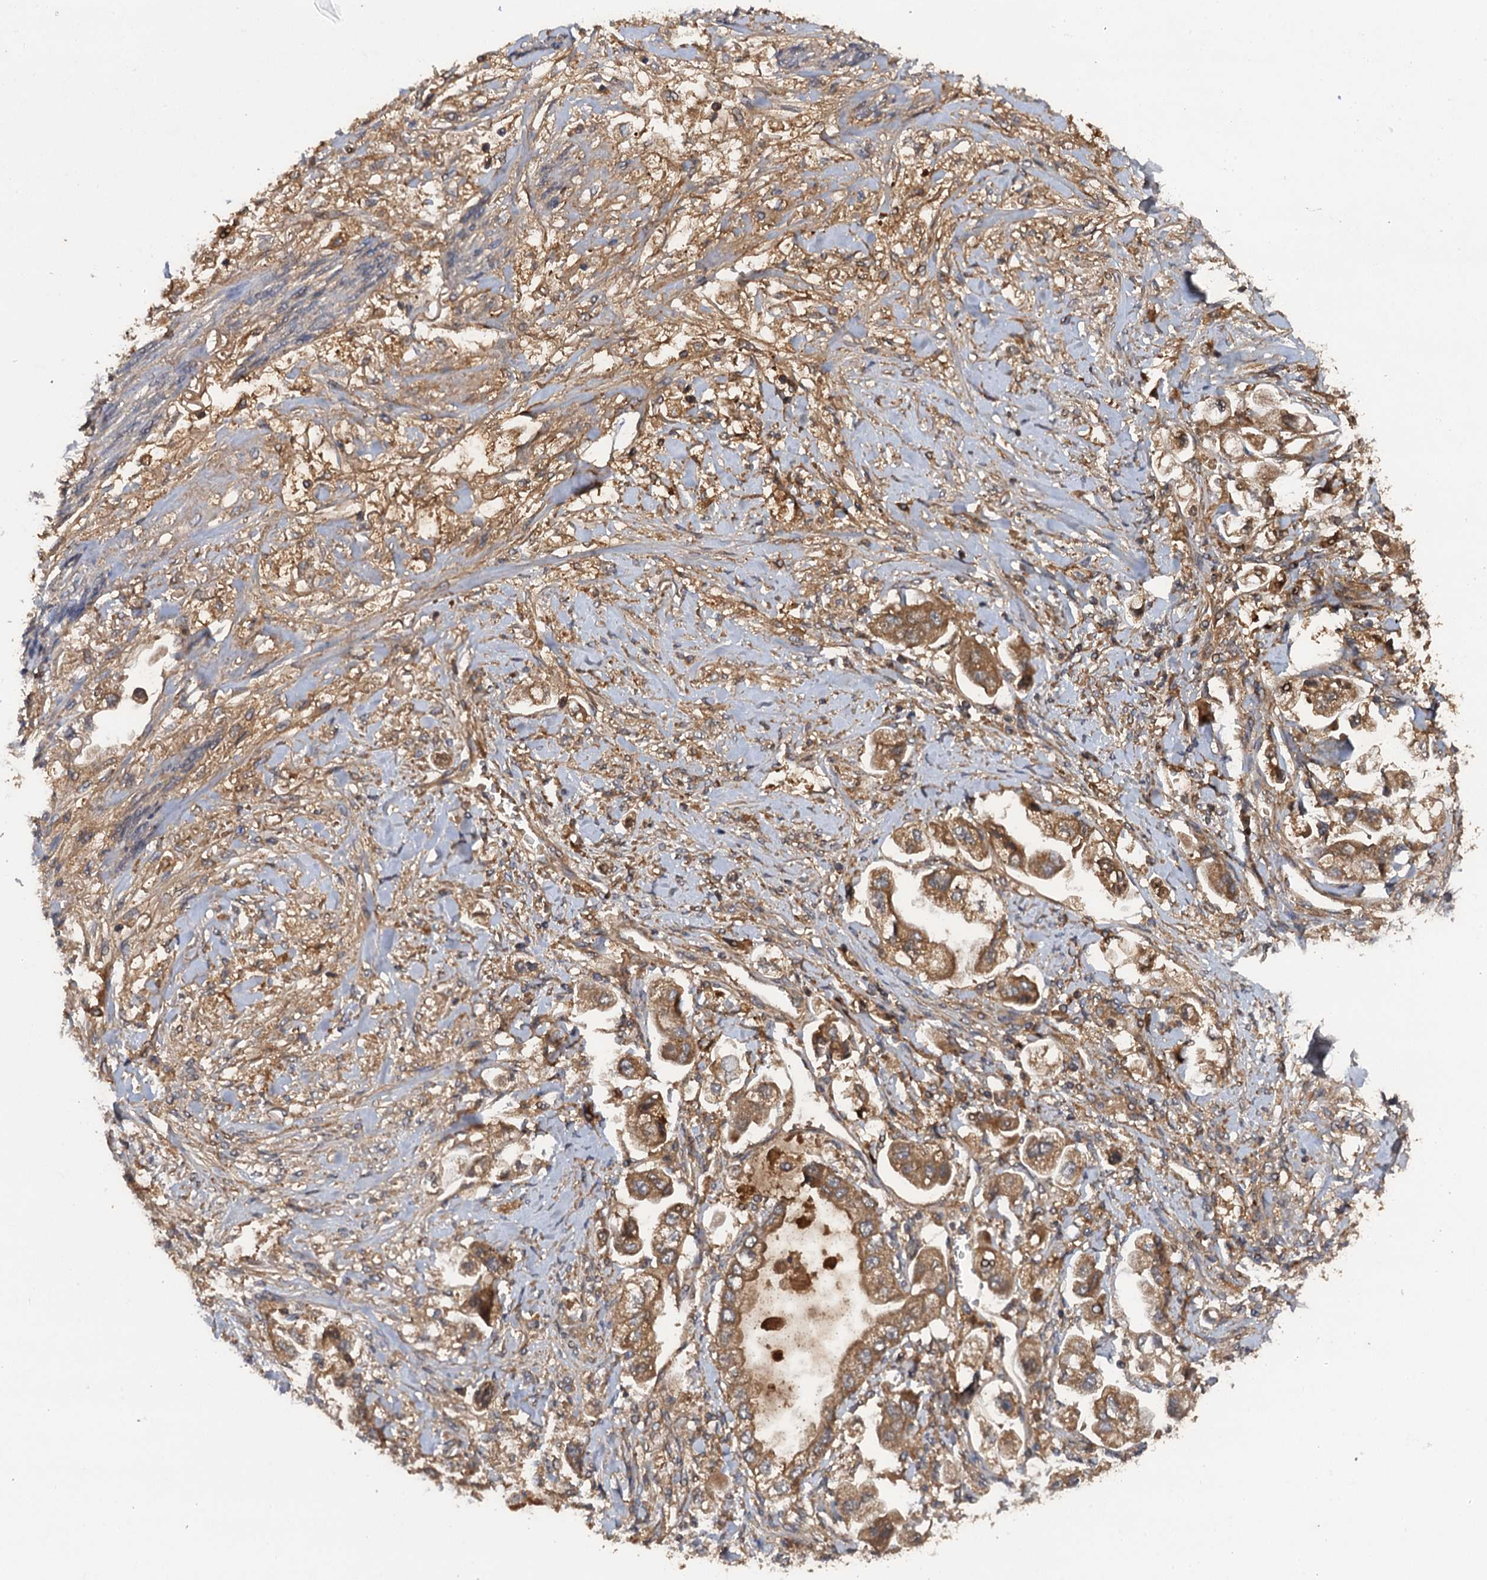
{"staining": {"intensity": "moderate", "quantity": ">75%", "location": "cytoplasmic/membranous"}, "tissue": "stomach cancer", "cell_type": "Tumor cells", "image_type": "cancer", "snomed": [{"axis": "morphology", "description": "Adenocarcinoma, NOS"}, {"axis": "topography", "description": "Stomach"}], "caption": "Human stomach adenocarcinoma stained with a brown dye displays moderate cytoplasmic/membranous positive expression in about >75% of tumor cells.", "gene": "HAPLN3", "patient": {"sex": "male", "age": 62}}